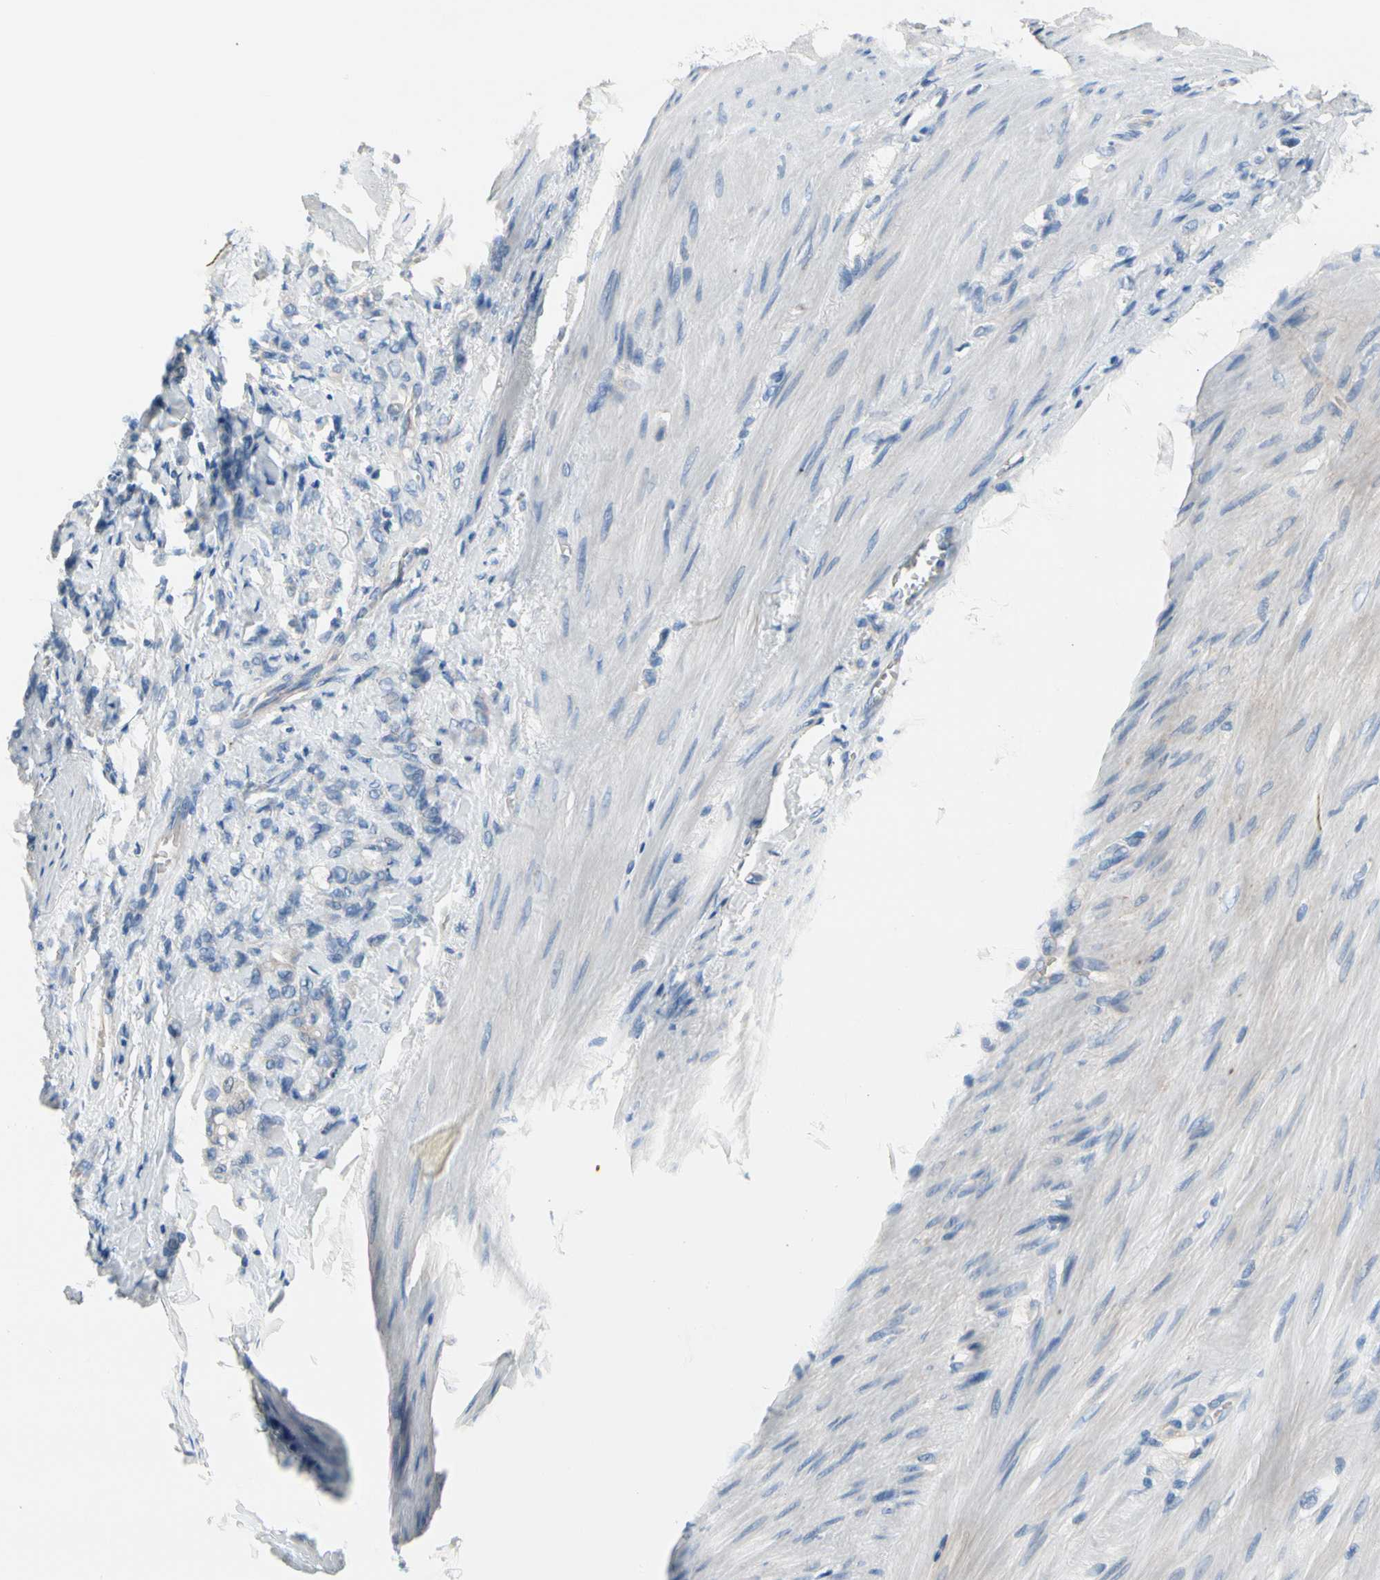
{"staining": {"intensity": "negative", "quantity": "none", "location": "none"}, "tissue": "stomach cancer", "cell_type": "Tumor cells", "image_type": "cancer", "snomed": [{"axis": "morphology", "description": "Adenocarcinoma, NOS"}, {"axis": "topography", "description": "Stomach"}], "caption": "An image of human adenocarcinoma (stomach) is negative for staining in tumor cells. (DAB (3,3'-diaminobenzidine) IHC with hematoxylin counter stain).", "gene": "CA14", "patient": {"sex": "male", "age": 82}}